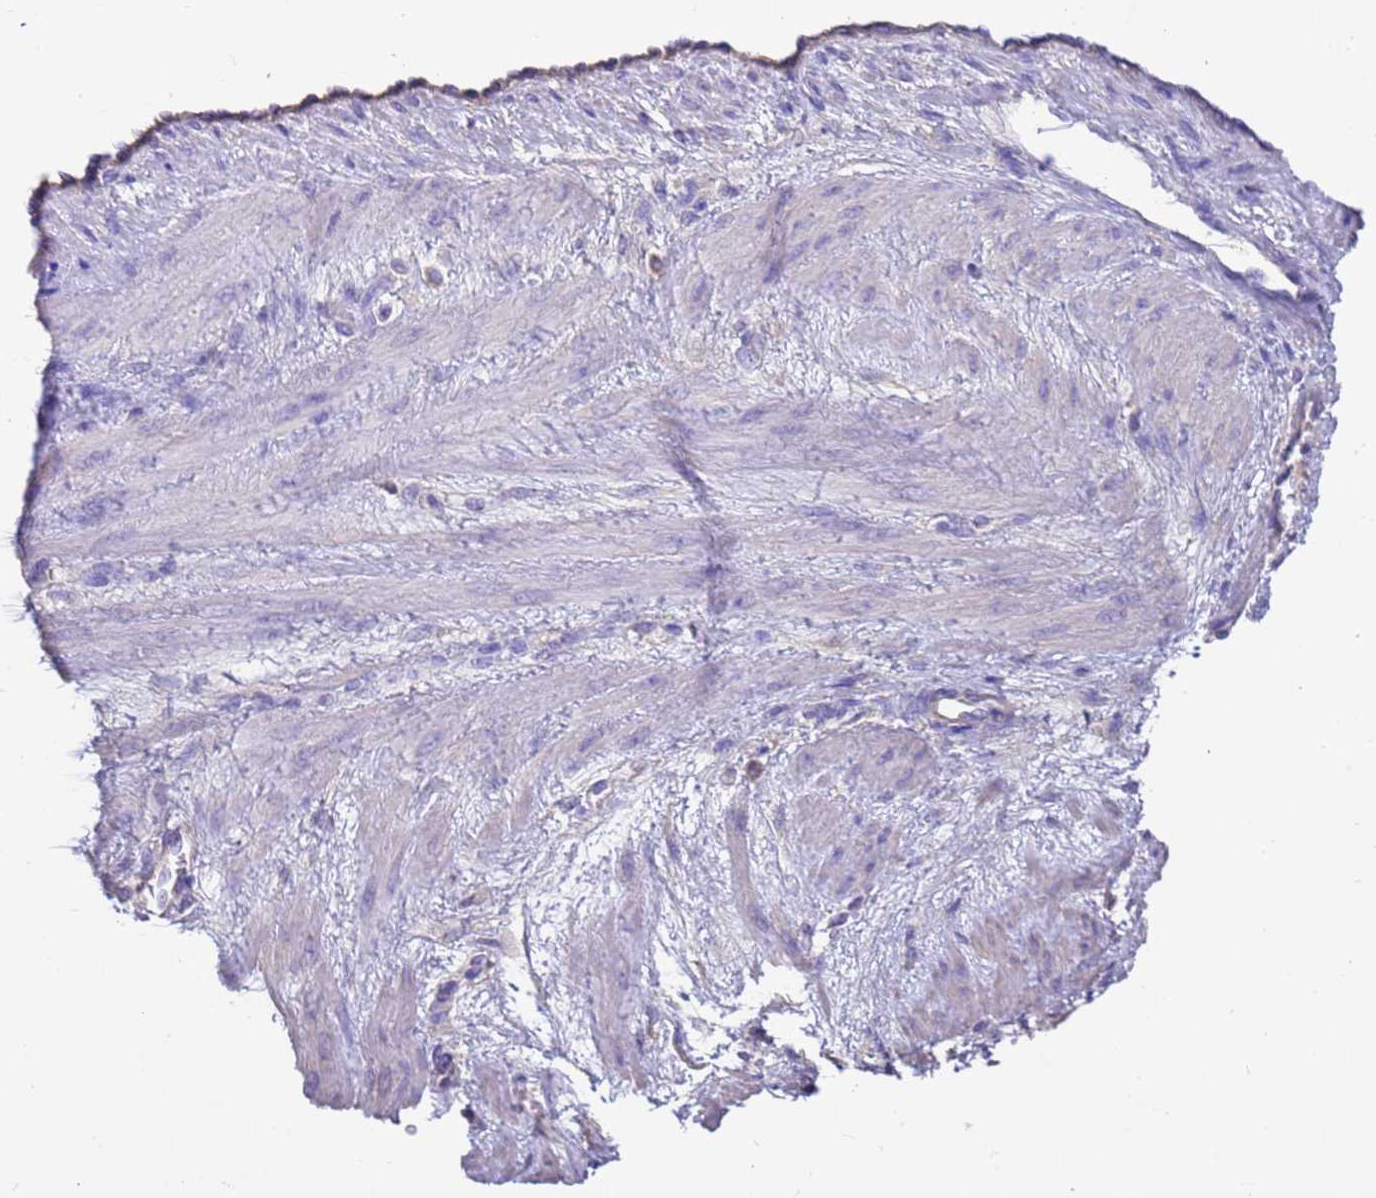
{"staining": {"intensity": "negative", "quantity": "none", "location": "none"}, "tissue": "endometrium", "cell_type": "Cells in endometrial stroma", "image_type": "normal", "snomed": [{"axis": "morphology", "description": "Normal tissue, NOS"}, {"axis": "topography", "description": "Endometrium"}], "caption": "This is a photomicrograph of immunohistochemistry (IHC) staining of normal endometrium, which shows no positivity in cells in endometrial stroma. (Brightfield microscopy of DAB (3,3'-diaminobenzidine) IHC at high magnification).", "gene": "SRL", "patient": {"sex": "female", "age": 33}}